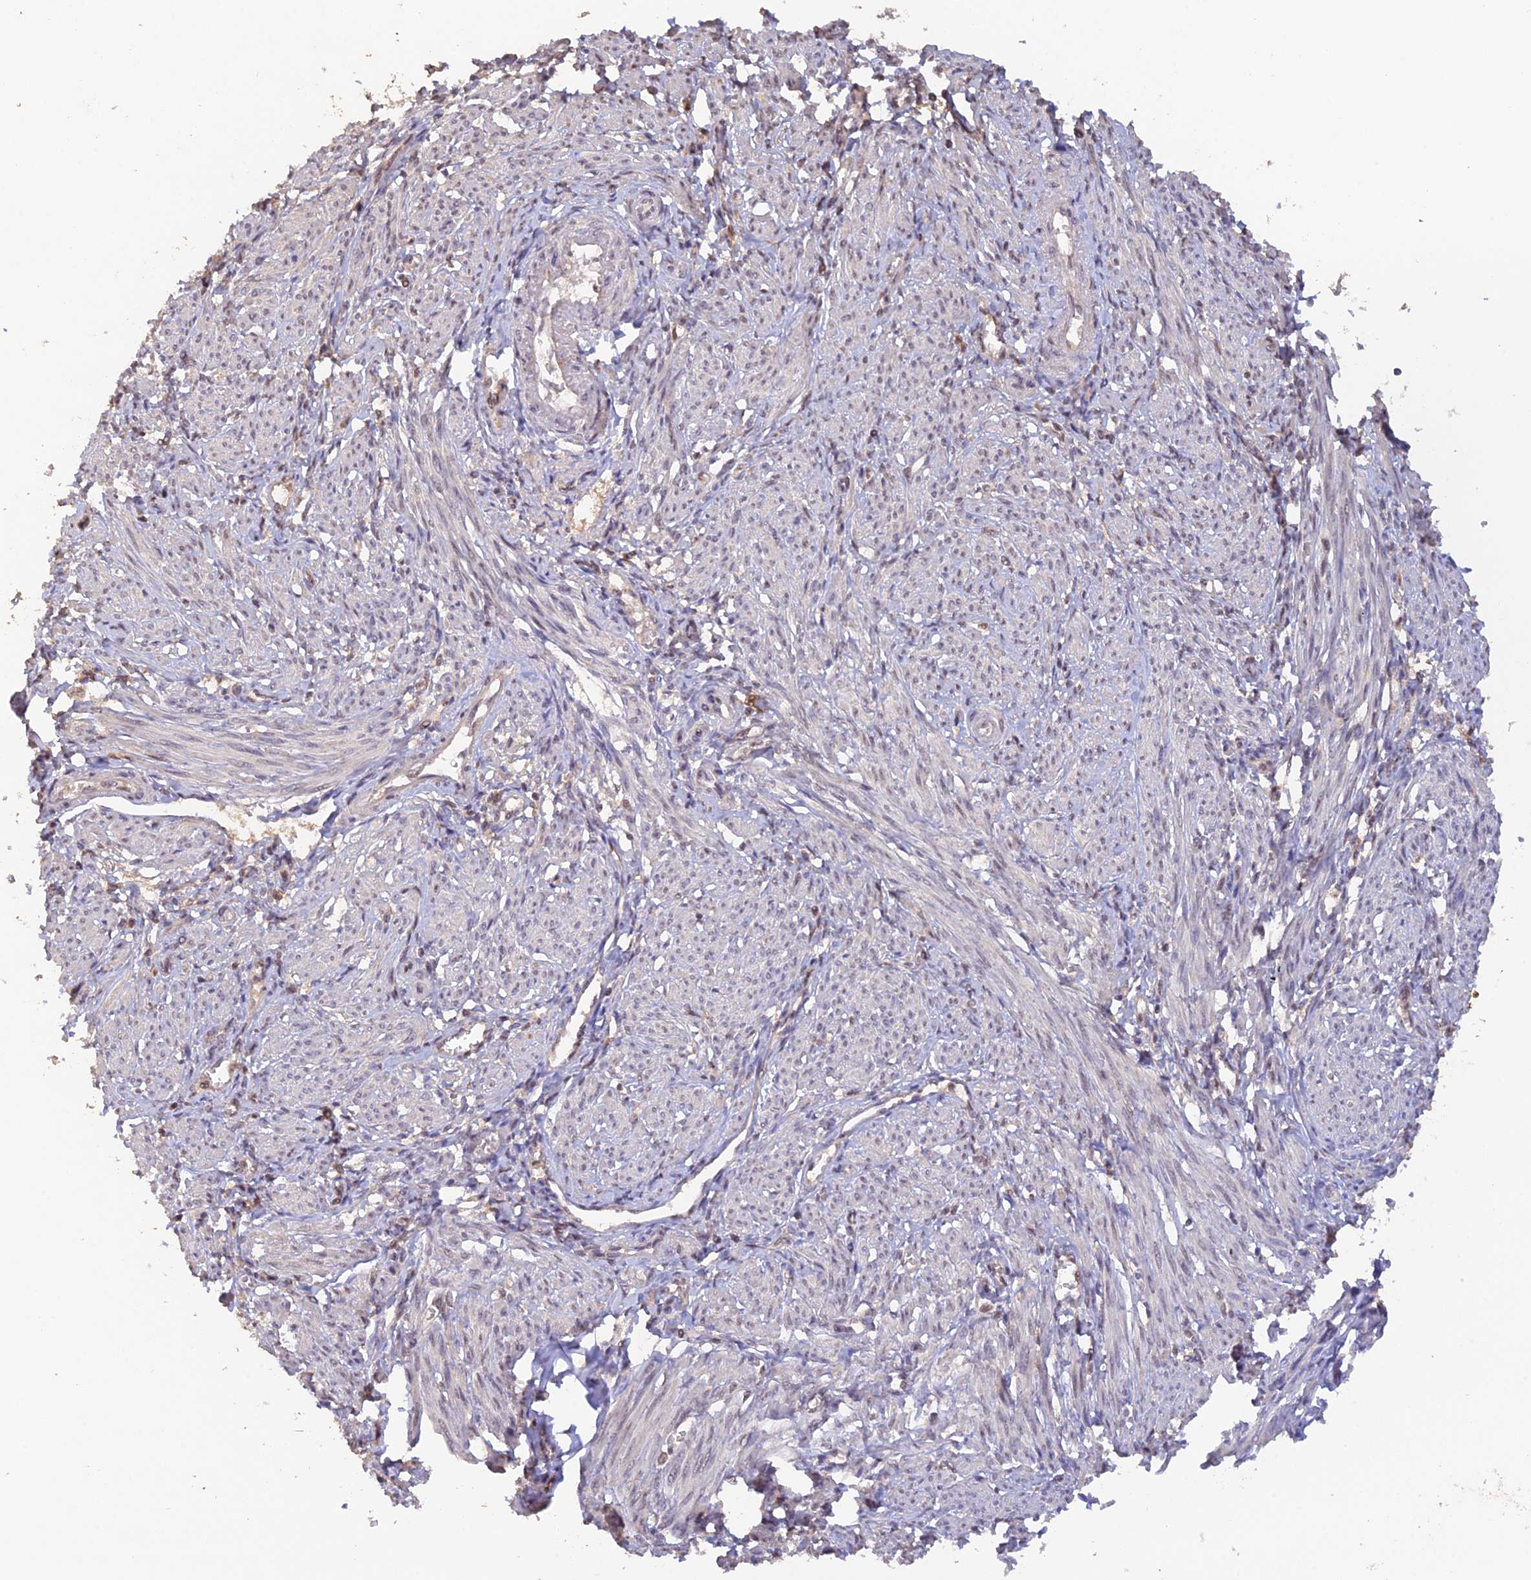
{"staining": {"intensity": "moderate", "quantity": "<25%", "location": "nuclear"}, "tissue": "smooth muscle", "cell_type": "Smooth muscle cells", "image_type": "normal", "snomed": [{"axis": "morphology", "description": "Normal tissue, NOS"}, {"axis": "topography", "description": "Smooth muscle"}], "caption": "An image of human smooth muscle stained for a protein displays moderate nuclear brown staining in smooth muscle cells.", "gene": "ZNF436", "patient": {"sex": "female", "age": 39}}